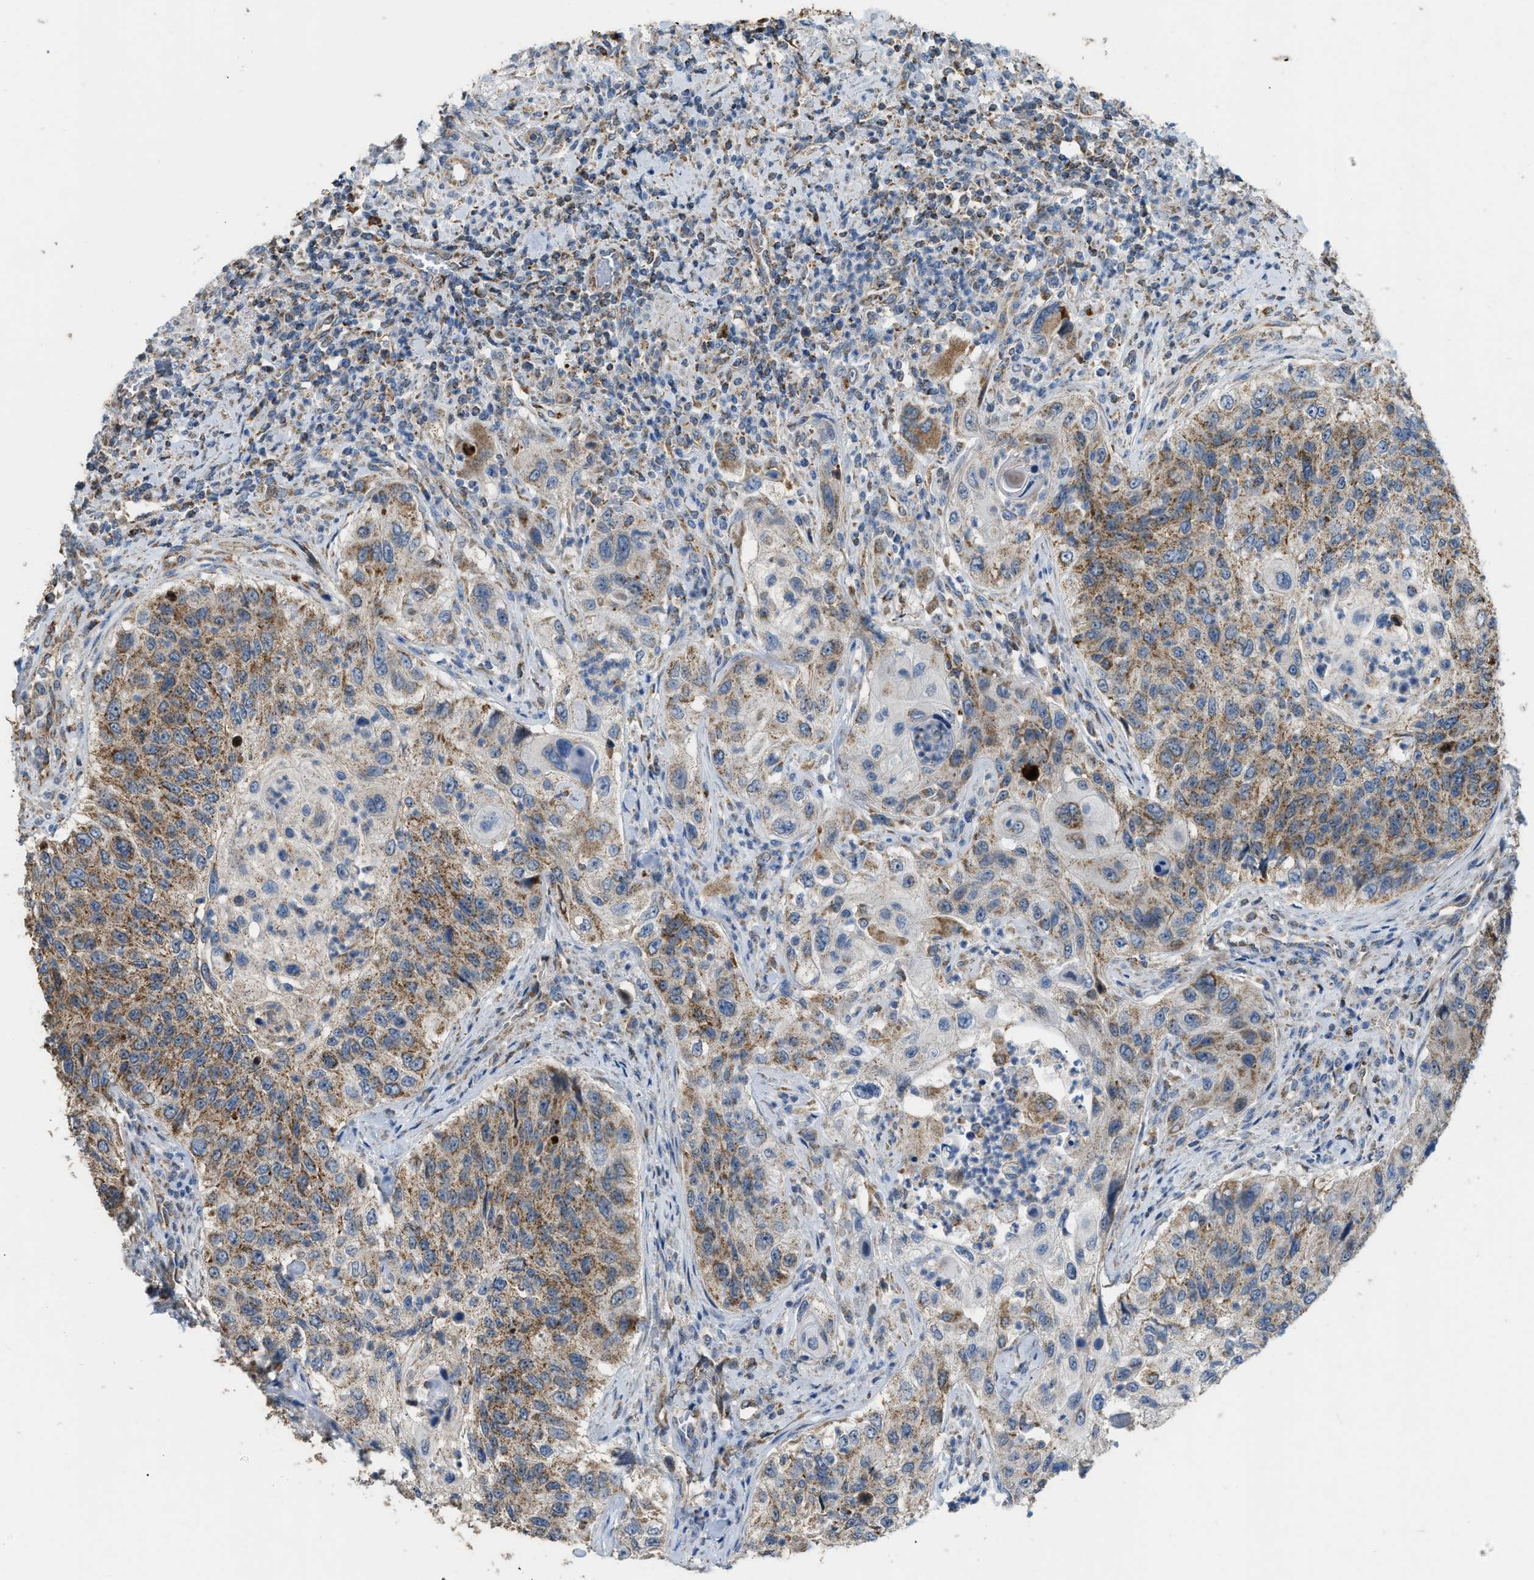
{"staining": {"intensity": "weak", "quantity": ">75%", "location": "cytoplasmic/membranous"}, "tissue": "urothelial cancer", "cell_type": "Tumor cells", "image_type": "cancer", "snomed": [{"axis": "morphology", "description": "Urothelial carcinoma, High grade"}, {"axis": "topography", "description": "Urinary bladder"}], "caption": "Protein expression analysis of human urothelial cancer reveals weak cytoplasmic/membranous positivity in about >75% of tumor cells.", "gene": "ETFB", "patient": {"sex": "female", "age": 60}}